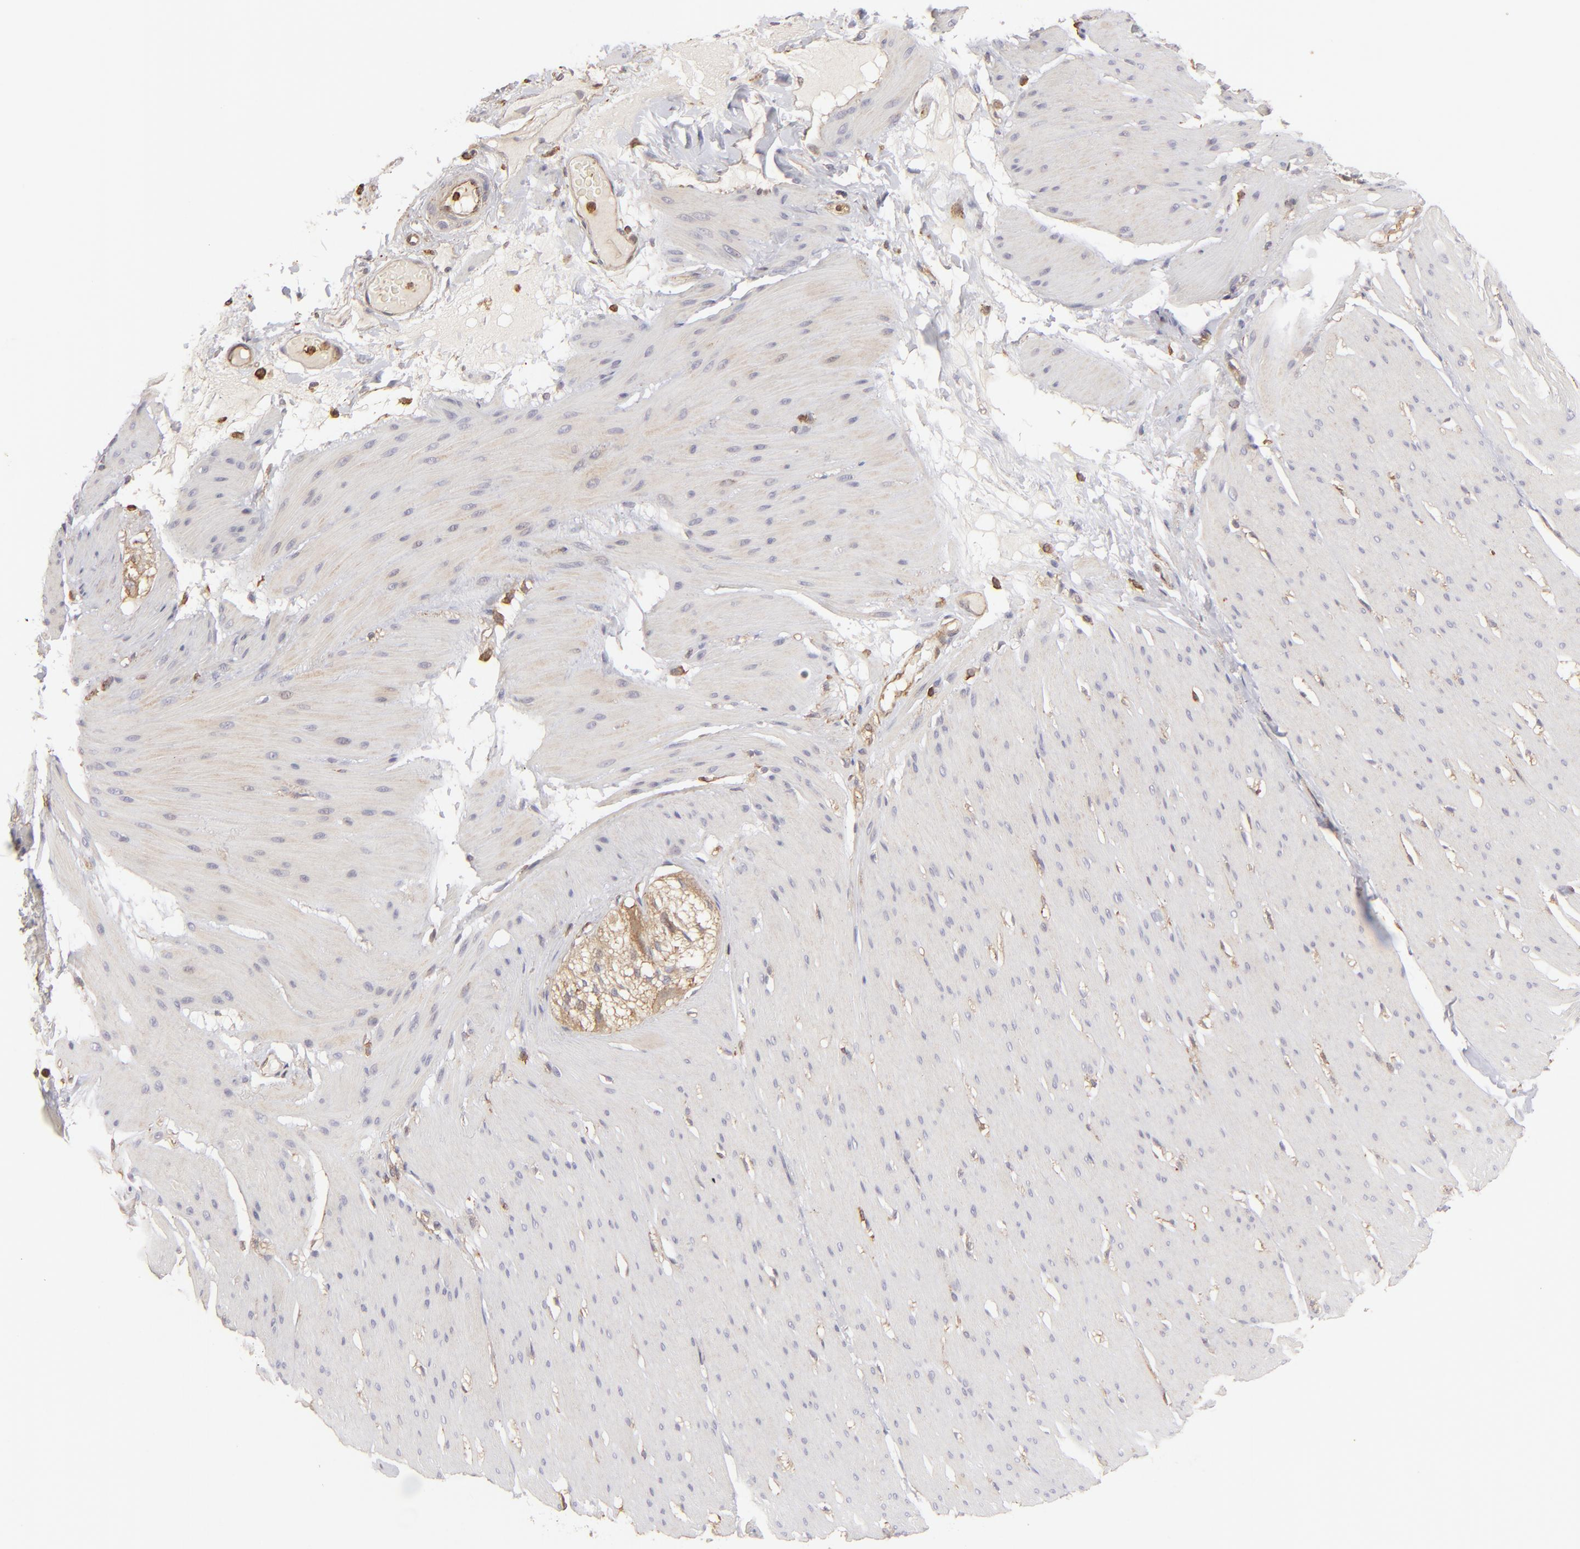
{"staining": {"intensity": "weak", "quantity": ">75%", "location": "cytoplasmic/membranous"}, "tissue": "smooth muscle", "cell_type": "Smooth muscle cells", "image_type": "normal", "snomed": [{"axis": "morphology", "description": "Normal tissue, NOS"}, {"axis": "topography", "description": "Smooth muscle"}, {"axis": "topography", "description": "Colon"}], "caption": "Protein staining of unremarkable smooth muscle displays weak cytoplasmic/membranous expression in approximately >75% of smooth muscle cells. (brown staining indicates protein expression, while blue staining denotes nuclei).", "gene": "ACTB", "patient": {"sex": "male", "age": 67}}